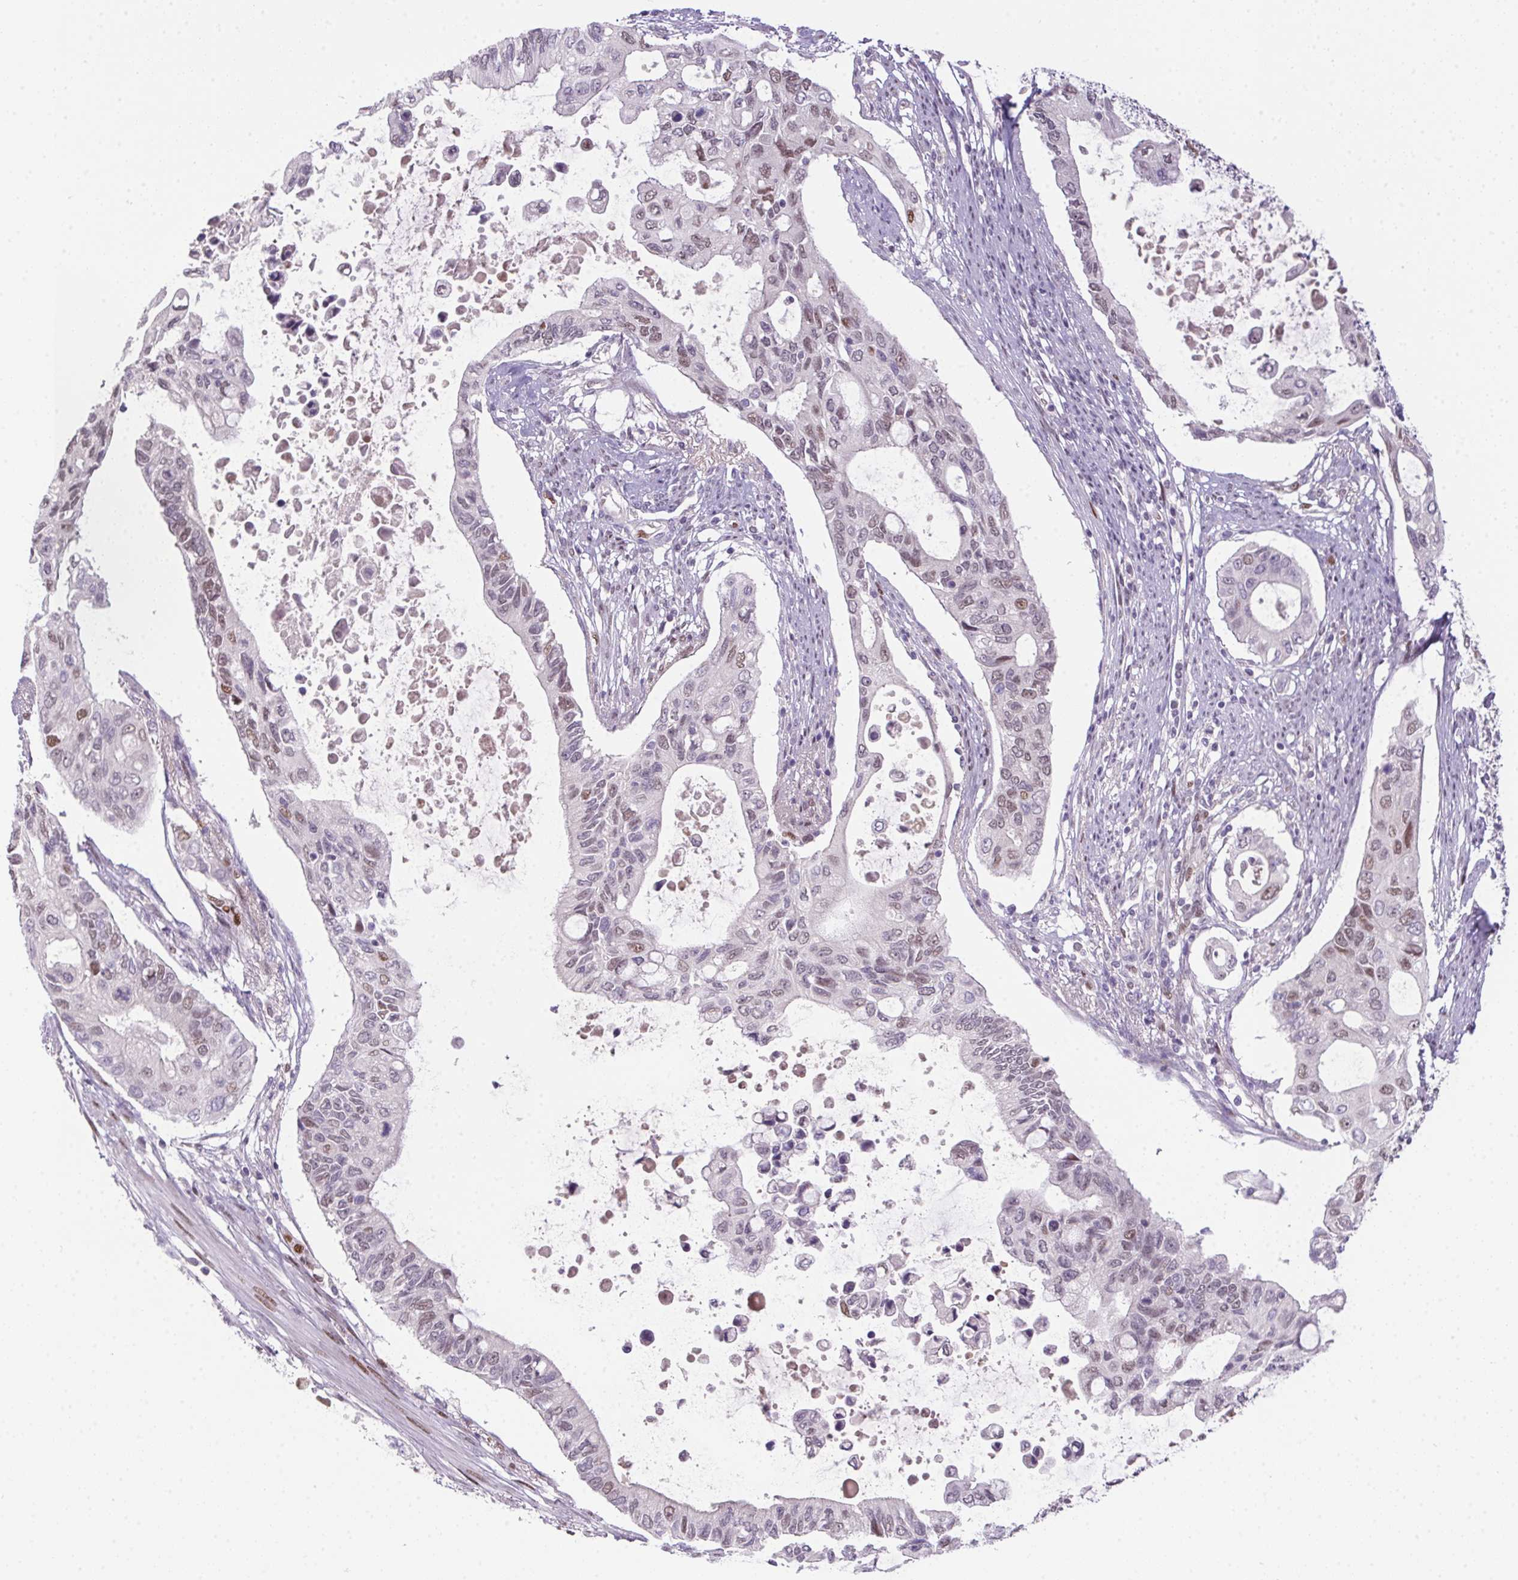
{"staining": {"intensity": "weak", "quantity": "25%-75%", "location": "nuclear"}, "tissue": "pancreatic cancer", "cell_type": "Tumor cells", "image_type": "cancer", "snomed": [{"axis": "morphology", "description": "Adenocarcinoma, NOS"}, {"axis": "topography", "description": "Pancreas"}], "caption": "IHC histopathology image of human pancreatic adenocarcinoma stained for a protein (brown), which shows low levels of weak nuclear positivity in approximately 25%-75% of tumor cells.", "gene": "SP9", "patient": {"sex": "female", "age": 63}}